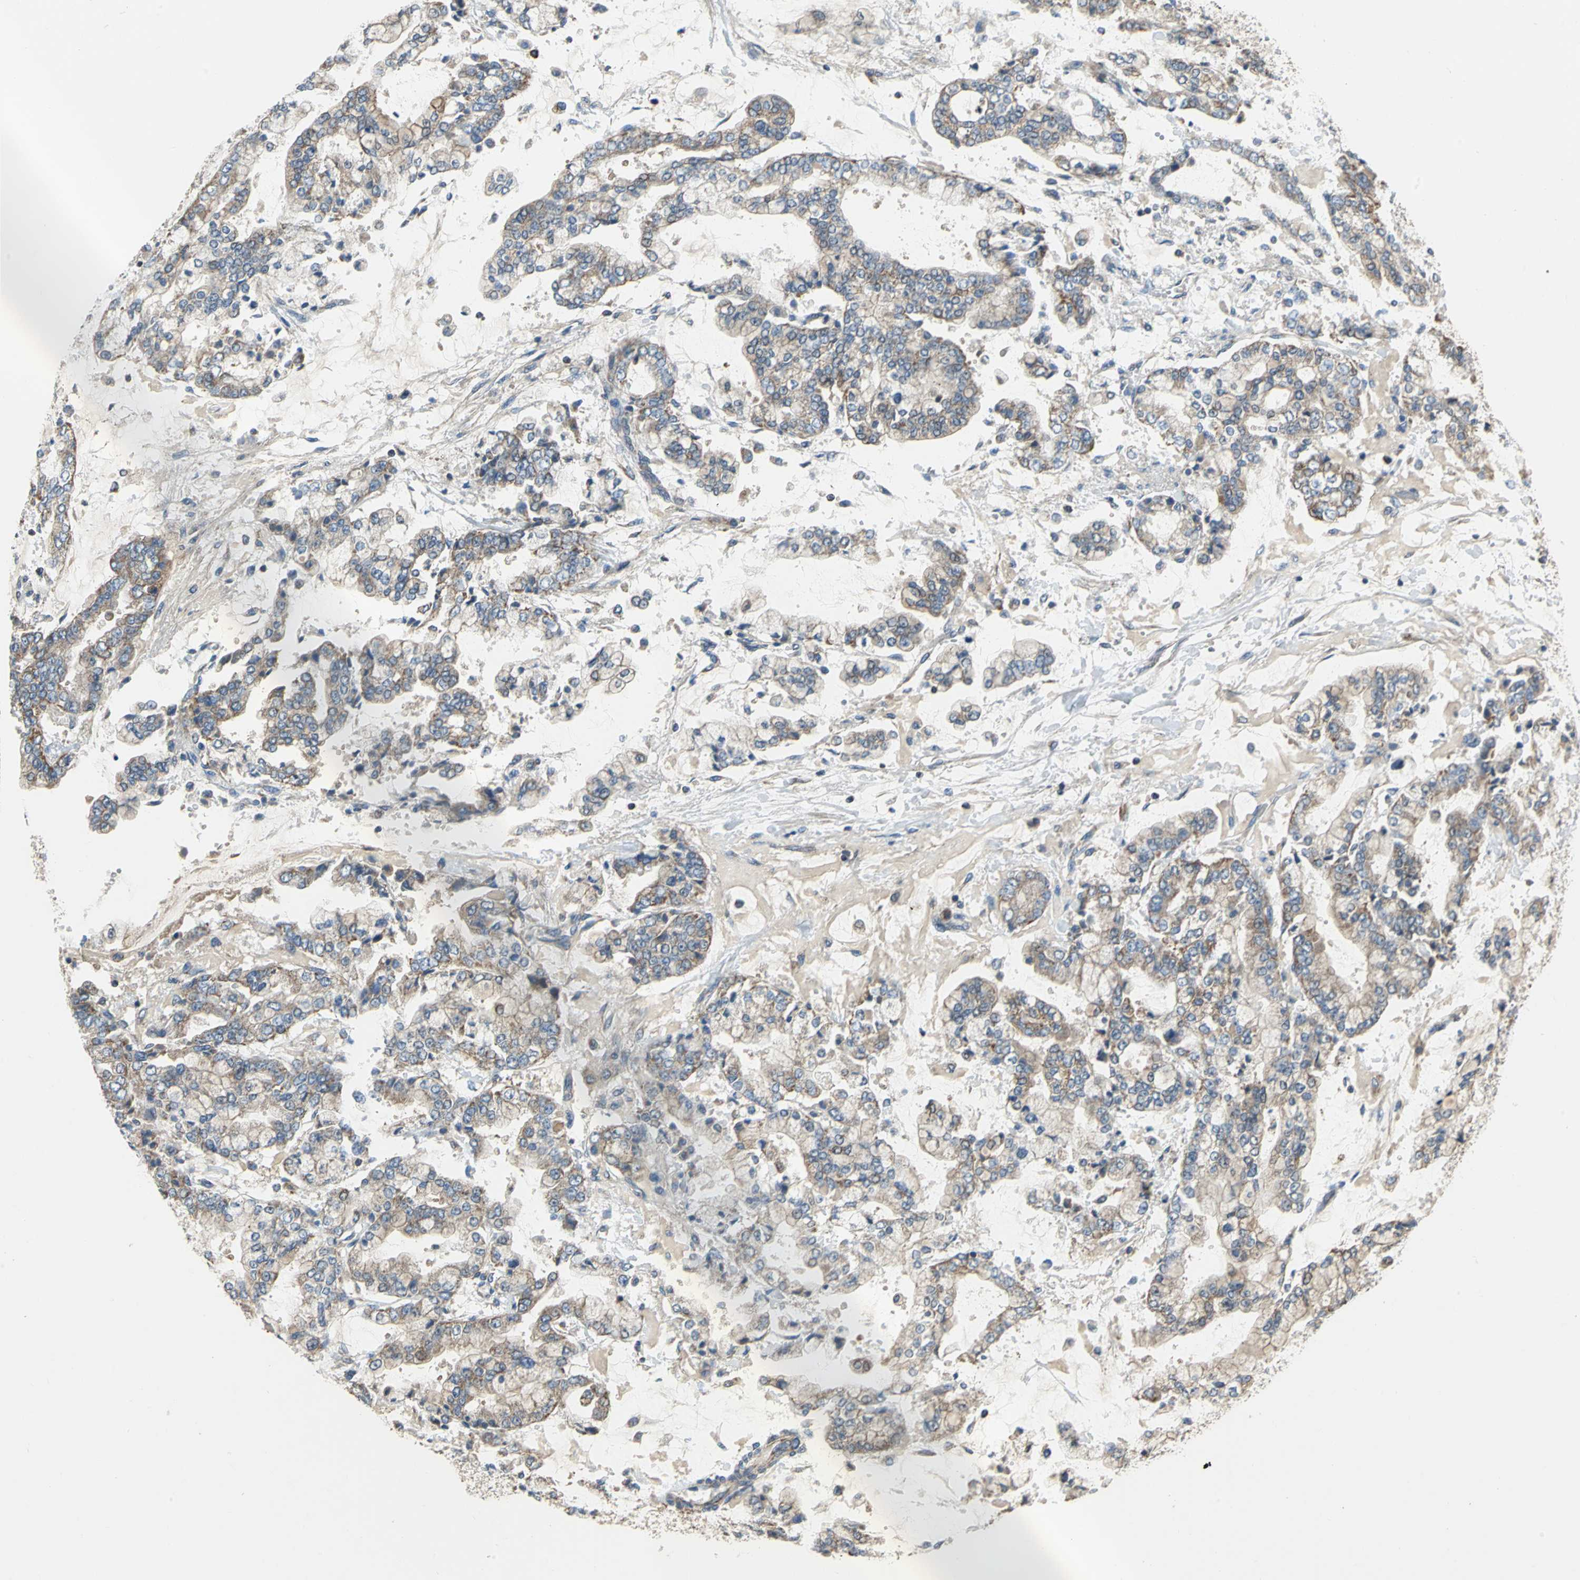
{"staining": {"intensity": "moderate", "quantity": ">75%", "location": "cytoplasmic/membranous"}, "tissue": "stomach cancer", "cell_type": "Tumor cells", "image_type": "cancer", "snomed": [{"axis": "morphology", "description": "Adenocarcinoma, NOS"}, {"axis": "topography", "description": "Stomach"}], "caption": "Brown immunohistochemical staining in adenocarcinoma (stomach) demonstrates moderate cytoplasmic/membranous expression in approximately >75% of tumor cells. (DAB (3,3'-diaminobenzidine) IHC with brightfield microscopy, high magnification).", "gene": "TRAK1", "patient": {"sex": "male", "age": 76}}